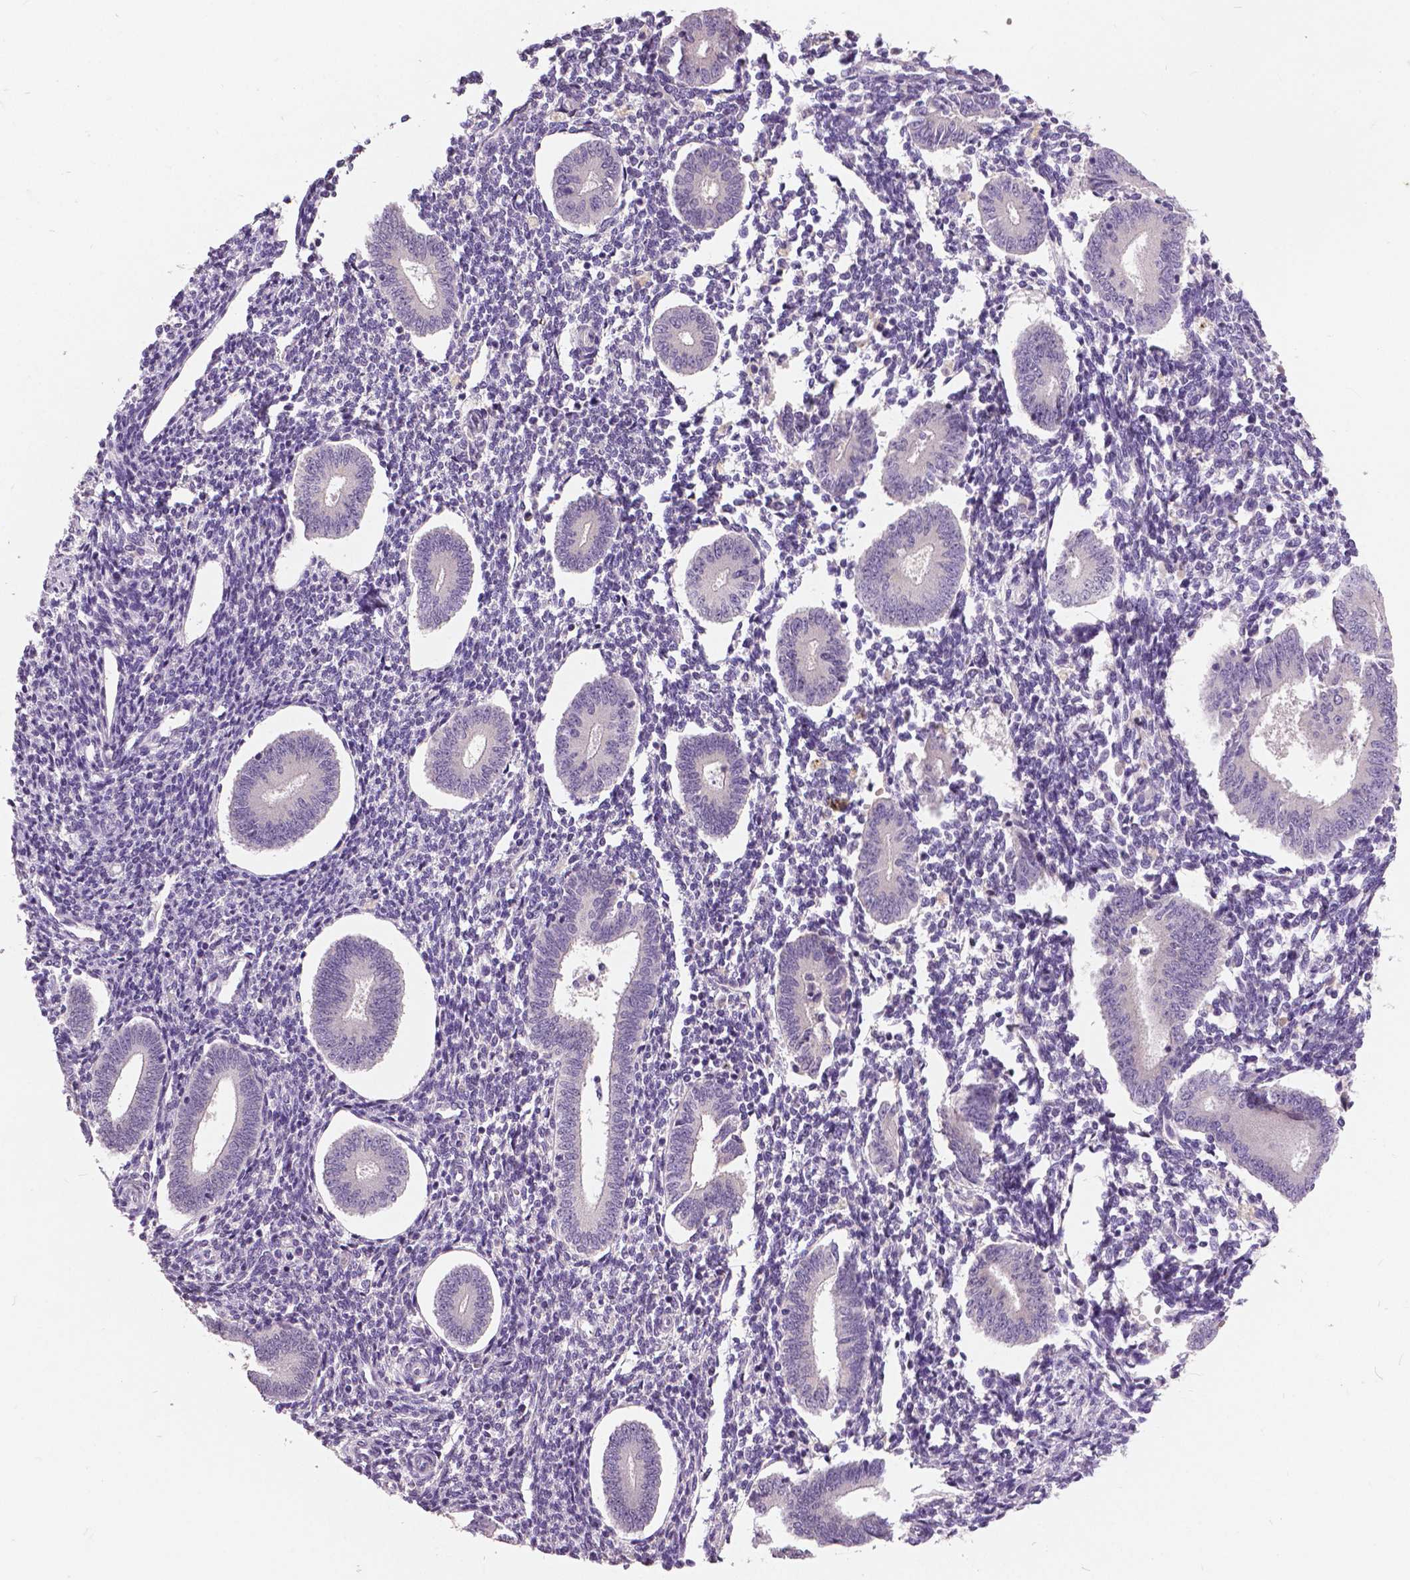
{"staining": {"intensity": "negative", "quantity": "none", "location": "none"}, "tissue": "endometrium", "cell_type": "Cells in endometrial stroma", "image_type": "normal", "snomed": [{"axis": "morphology", "description": "Normal tissue, NOS"}, {"axis": "topography", "description": "Endometrium"}], "caption": "Cells in endometrial stroma show no significant protein staining in benign endometrium.", "gene": "FOXA1", "patient": {"sex": "female", "age": 40}}